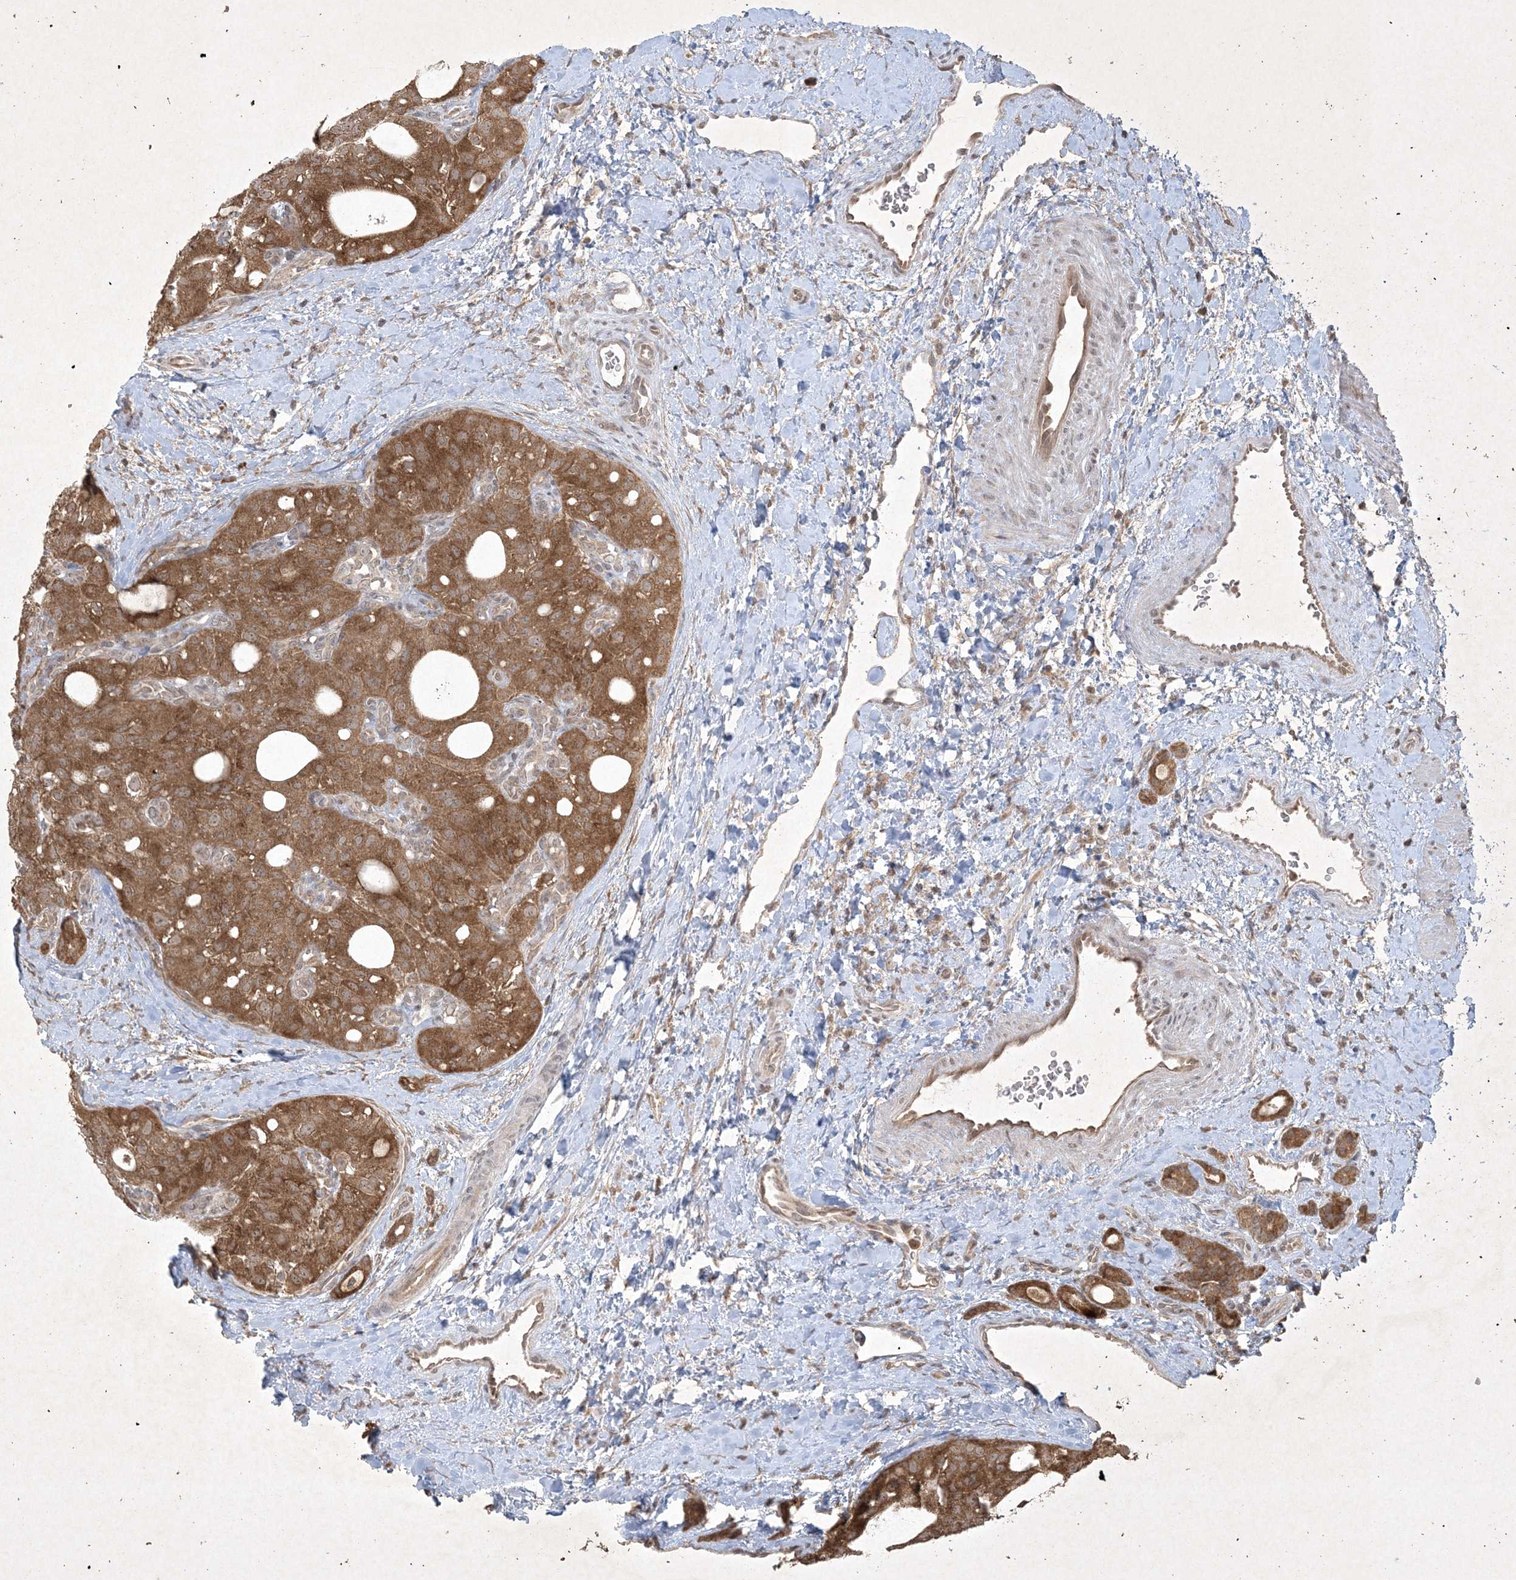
{"staining": {"intensity": "moderate", "quantity": ">75%", "location": "cytoplasmic/membranous,nuclear"}, "tissue": "thyroid cancer", "cell_type": "Tumor cells", "image_type": "cancer", "snomed": [{"axis": "morphology", "description": "Follicular adenoma carcinoma, NOS"}, {"axis": "topography", "description": "Thyroid gland"}], "caption": "About >75% of tumor cells in thyroid cancer exhibit moderate cytoplasmic/membranous and nuclear protein expression as visualized by brown immunohistochemical staining.", "gene": "NRBP2", "patient": {"sex": "male", "age": 75}}